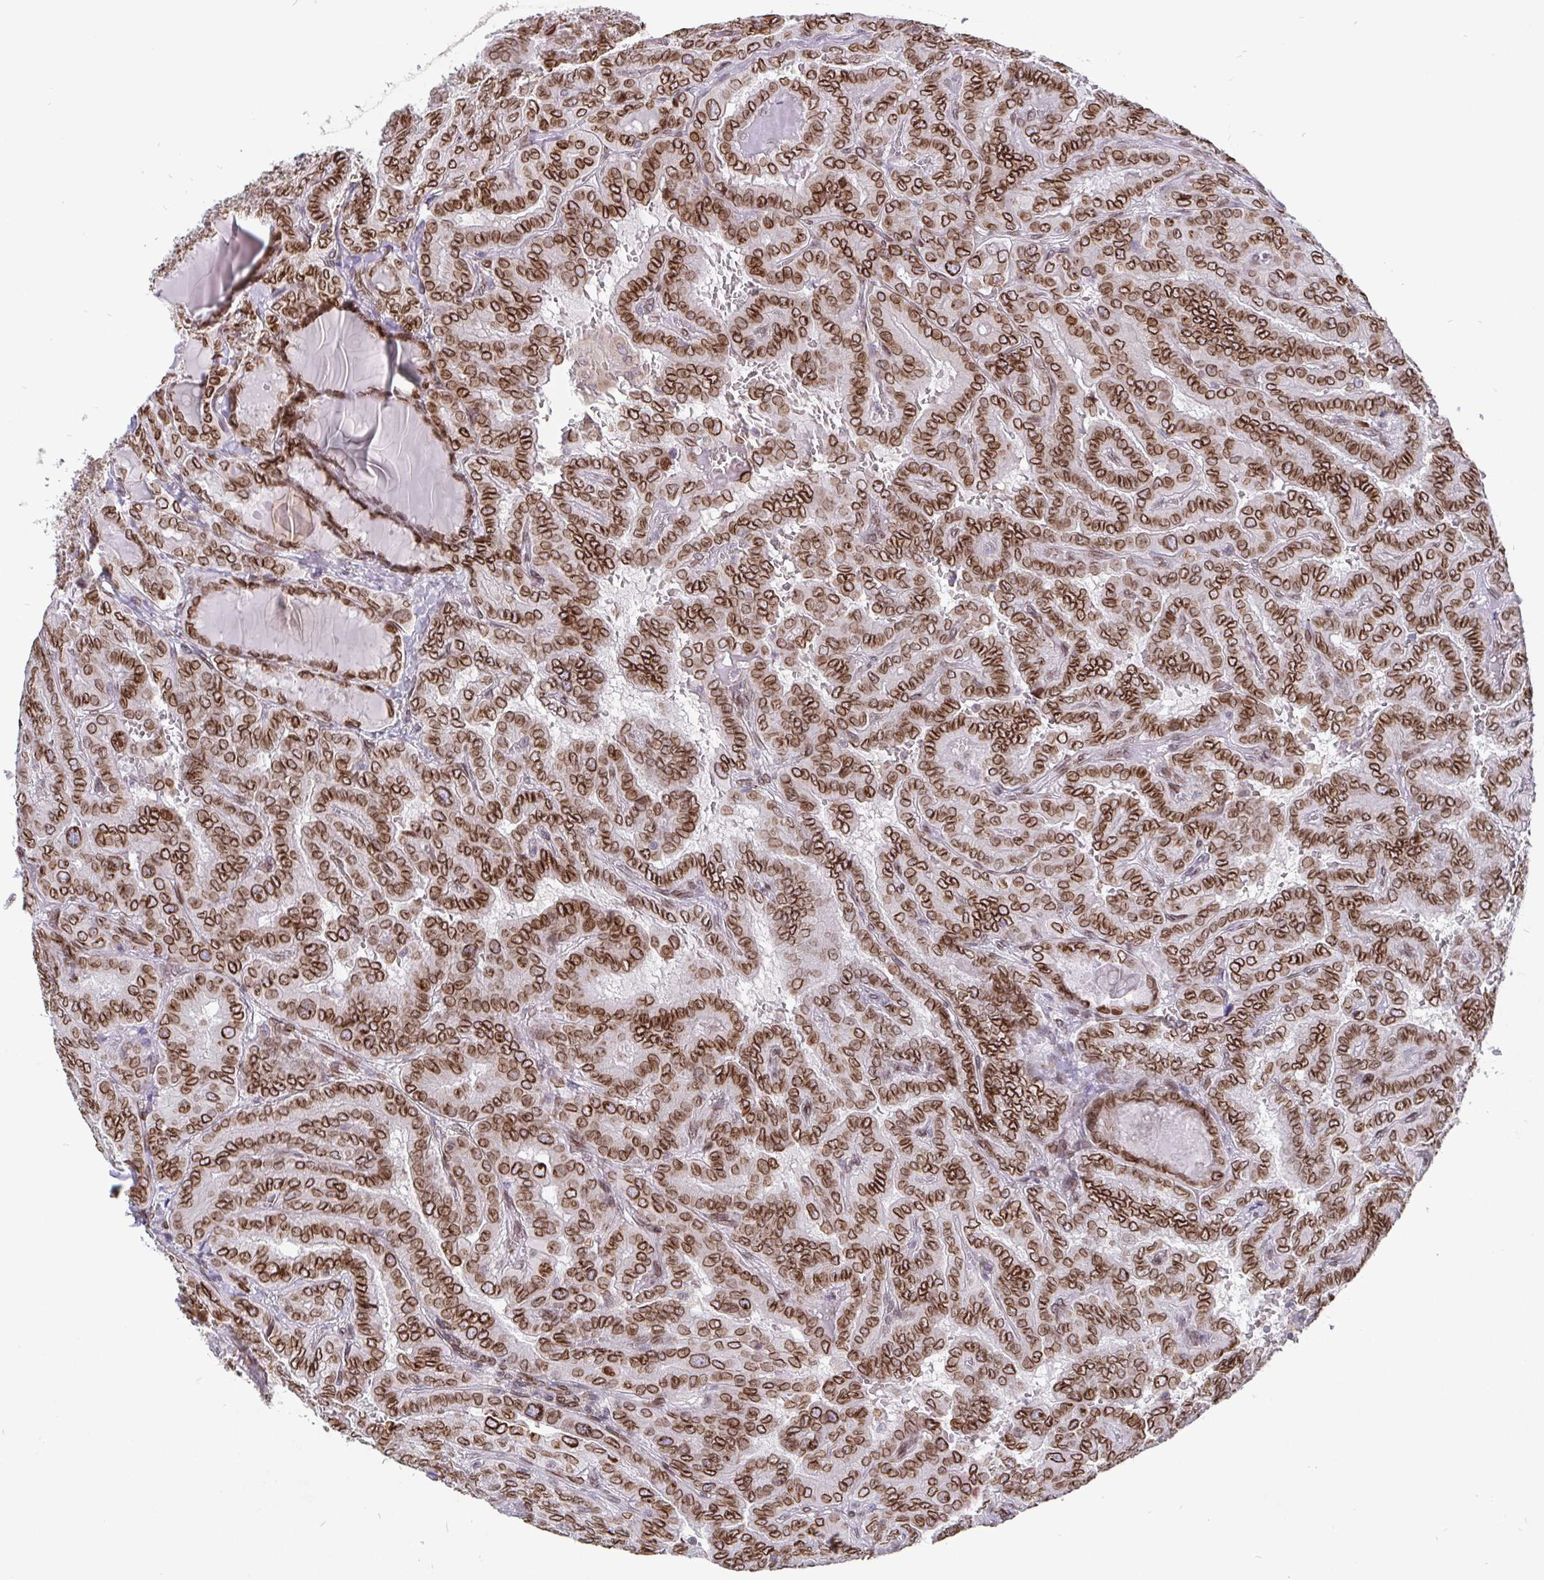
{"staining": {"intensity": "strong", "quantity": ">75%", "location": "cytoplasmic/membranous,nuclear"}, "tissue": "thyroid cancer", "cell_type": "Tumor cells", "image_type": "cancer", "snomed": [{"axis": "morphology", "description": "Papillary adenocarcinoma, NOS"}, {"axis": "topography", "description": "Thyroid gland"}], "caption": "Immunohistochemistry (IHC) histopathology image of thyroid cancer stained for a protein (brown), which shows high levels of strong cytoplasmic/membranous and nuclear positivity in approximately >75% of tumor cells.", "gene": "EMD", "patient": {"sex": "female", "age": 46}}